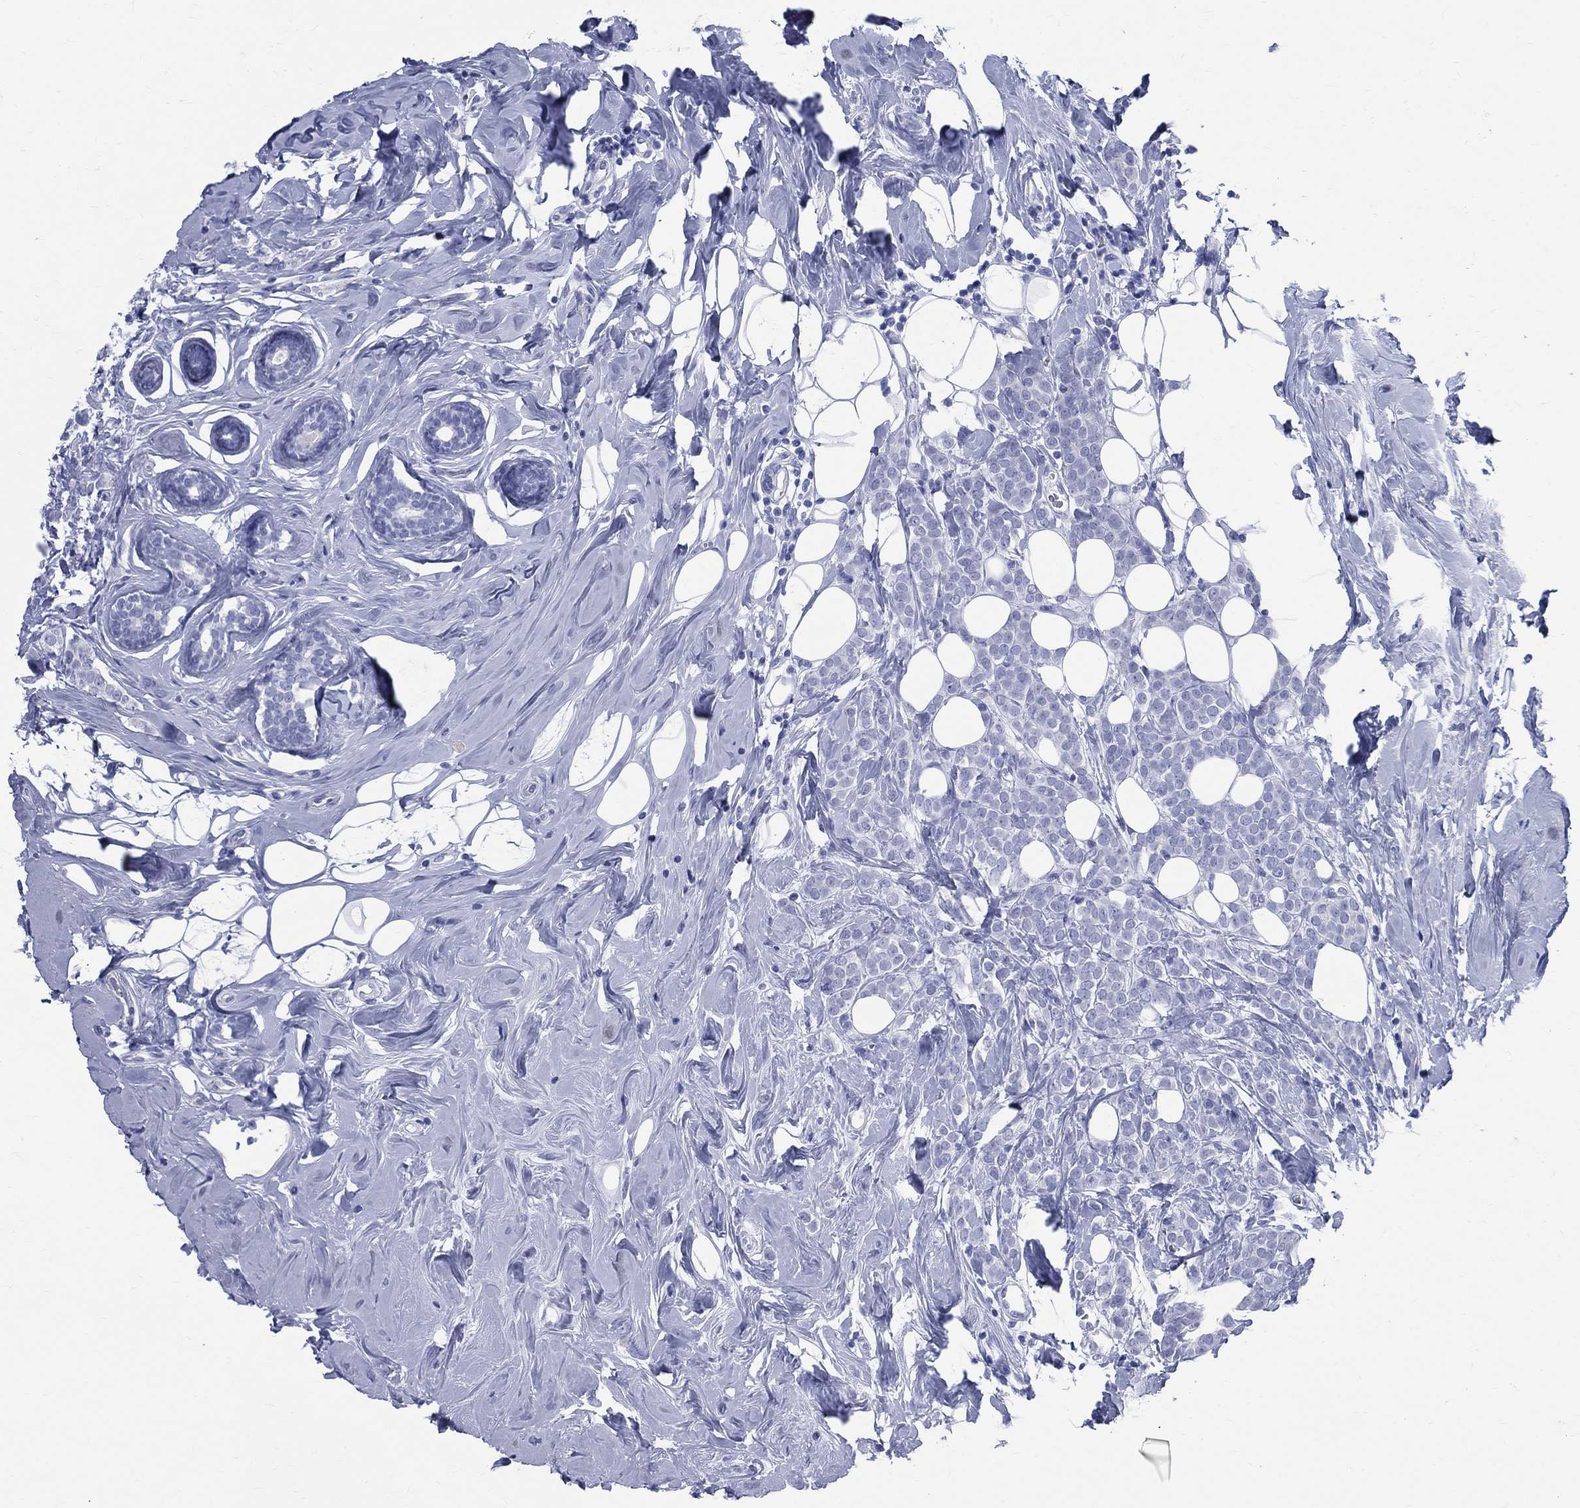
{"staining": {"intensity": "negative", "quantity": "none", "location": "none"}, "tissue": "breast cancer", "cell_type": "Tumor cells", "image_type": "cancer", "snomed": [{"axis": "morphology", "description": "Lobular carcinoma"}, {"axis": "topography", "description": "Breast"}], "caption": "The histopathology image displays no significant staining in tumor cells of breast cancer (lobular carcinoma).", "gene": "SYP", "patient": {"sex": "female", "age": 49}}